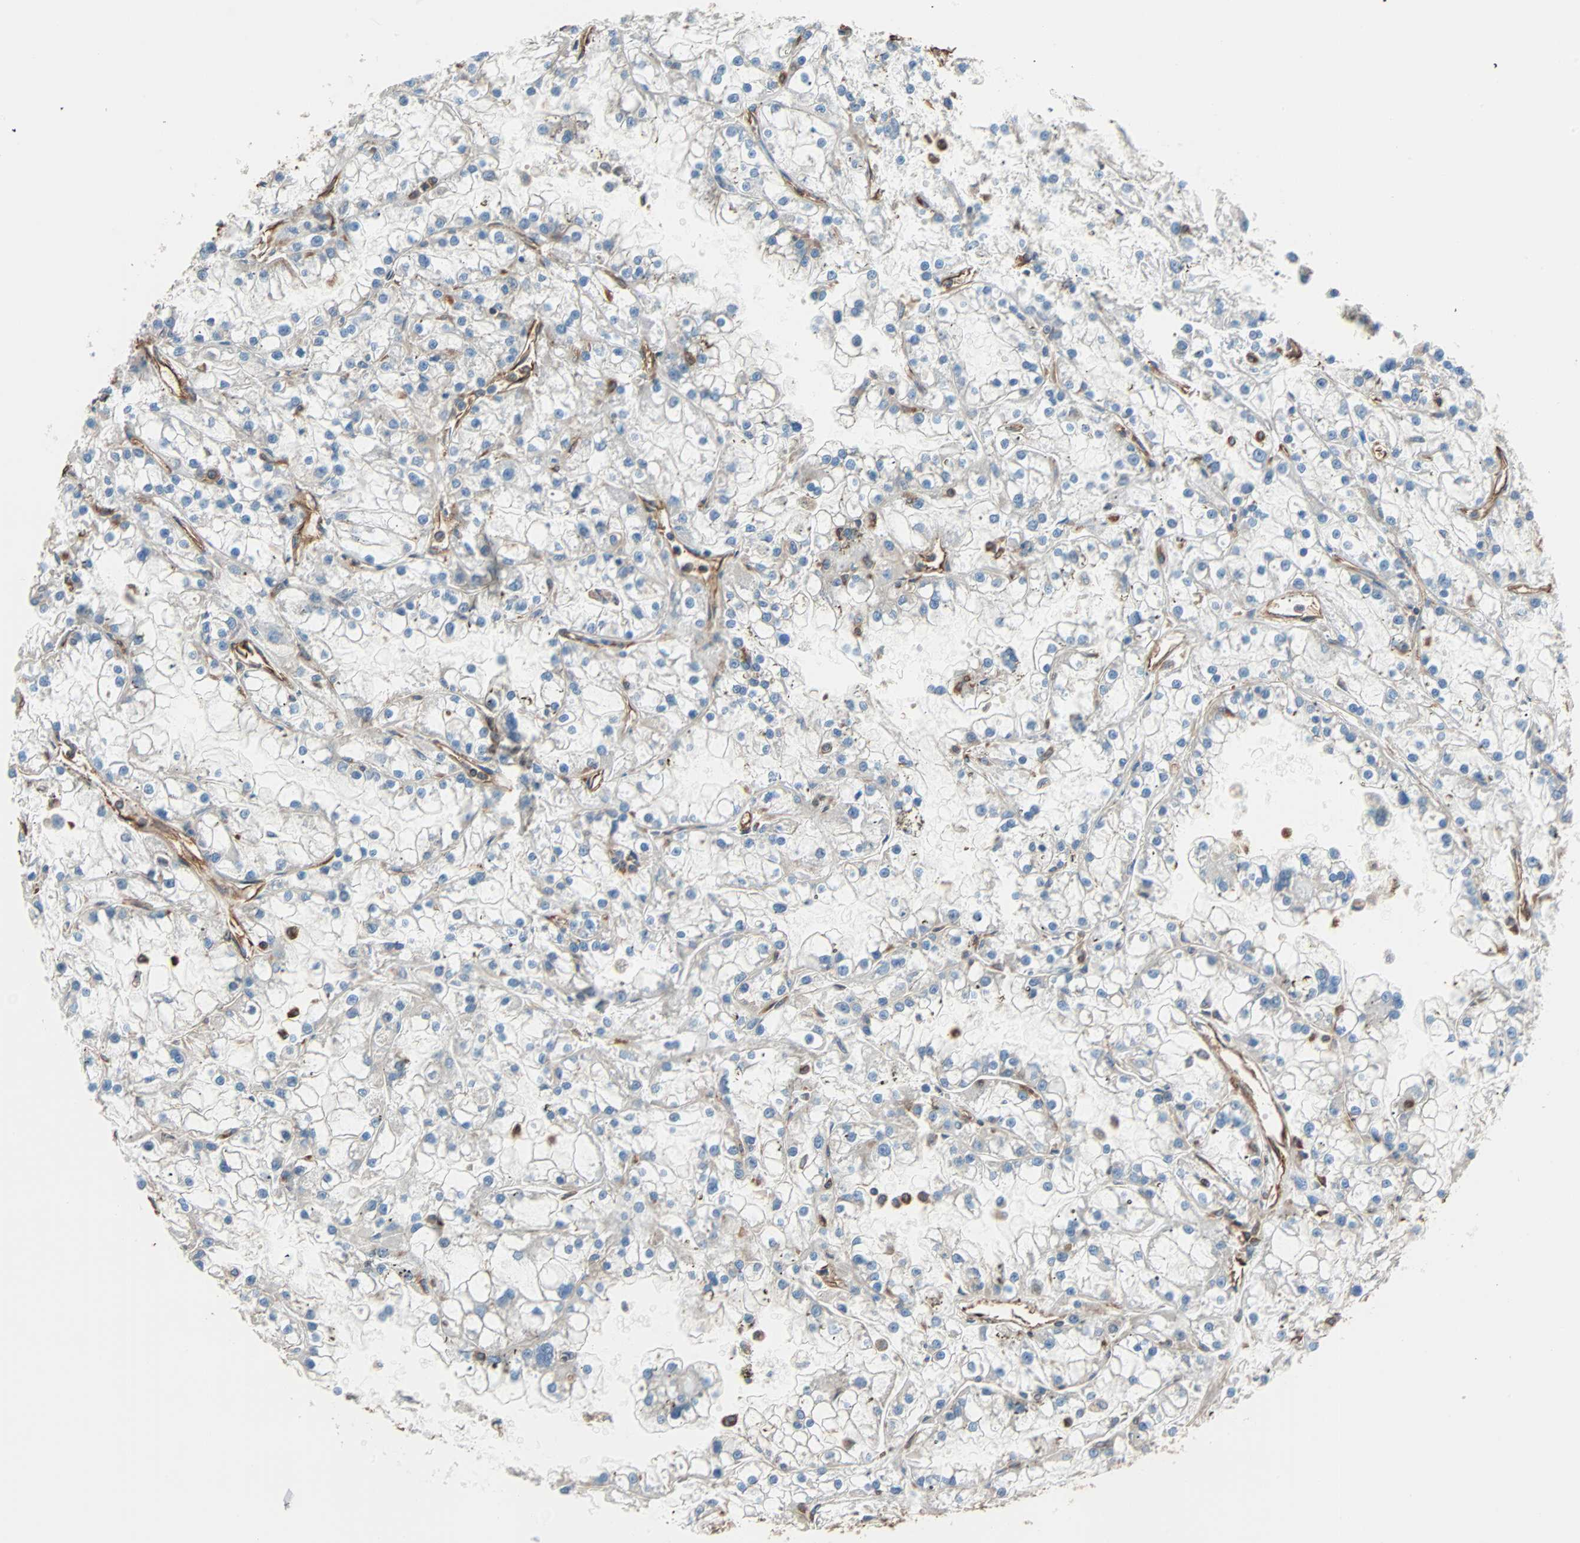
{"staining": {"intensity": "weak", "quantity": "<25%", "location": "cytoplasmic/membranous"}, "tissue": "renal cancer", "cell_type": "Tumor cells", "image_type": "cancer", "snomed": [{"axis": "morphology", "description": "Adenocarcinoma, NOS"}, {"axis": "topography", "description": "Kidney"}], "caption": "A histopathology image of human renal adenocarcinoma is negative for staining in tumor cells.", "gene": "GALNT10", "patient": {"sex": "female", "age": 52}}